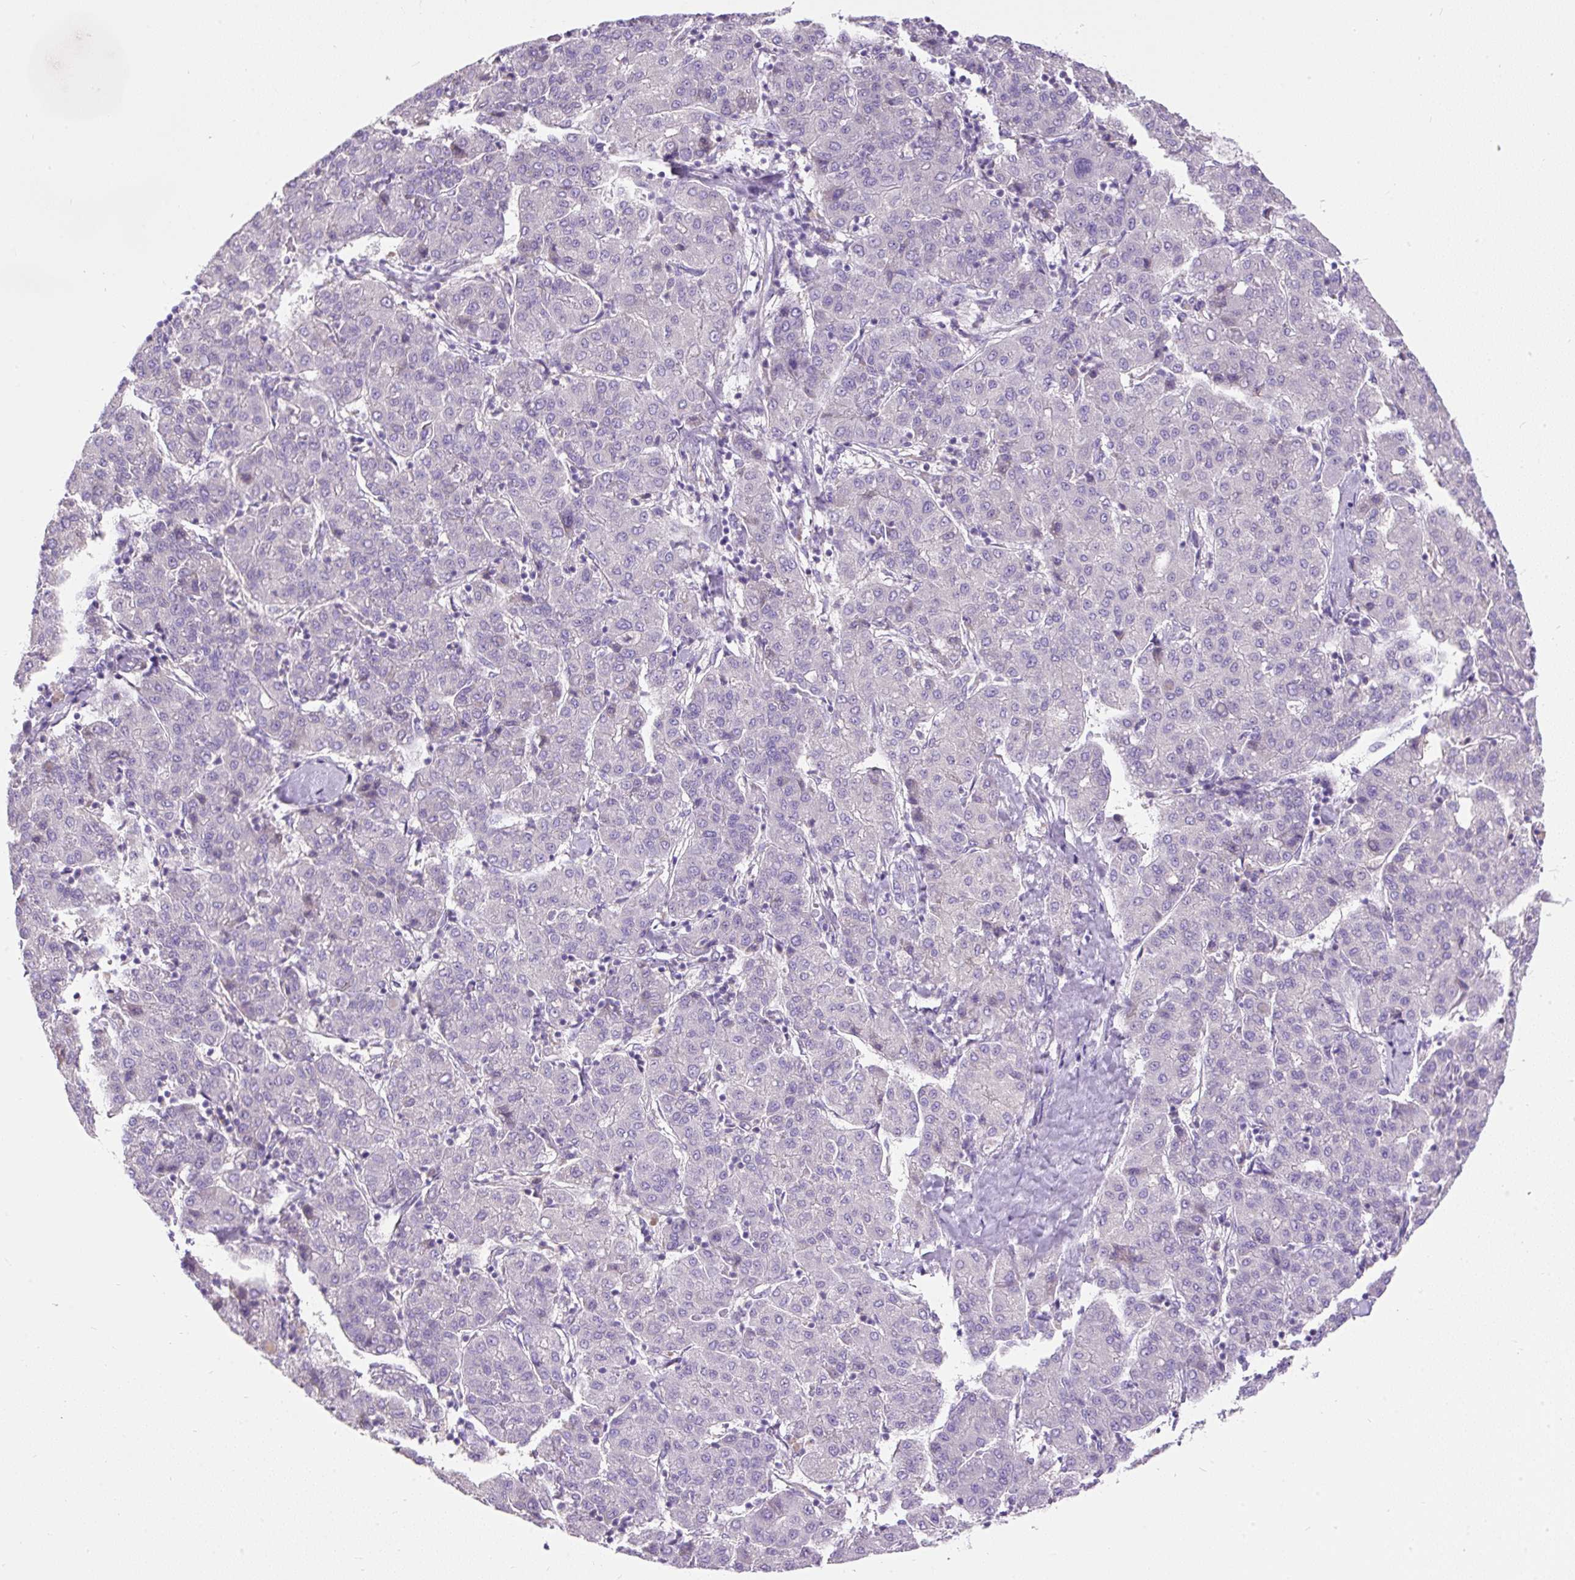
{"staining": {"intensity": "negative", "quantity": "none", "location": "none"}, "tissue": "liver cancer", "cell_type": "Tumor cells", "image_type": "cancer", "snomed": [{"axis": "morphology", "description": "Carcinoma, Hepatocellular, NOS"}, {"axis": "topography", "description": "Liver"}], "caption": "The photomicrograph demonstrates no staining of tumor cells in liver cancer. (Immunohistochemistry, brightfield microscopy, high magnification).", "gene": "SUSD5", "patient": {"sex": "male", "age": 65}}